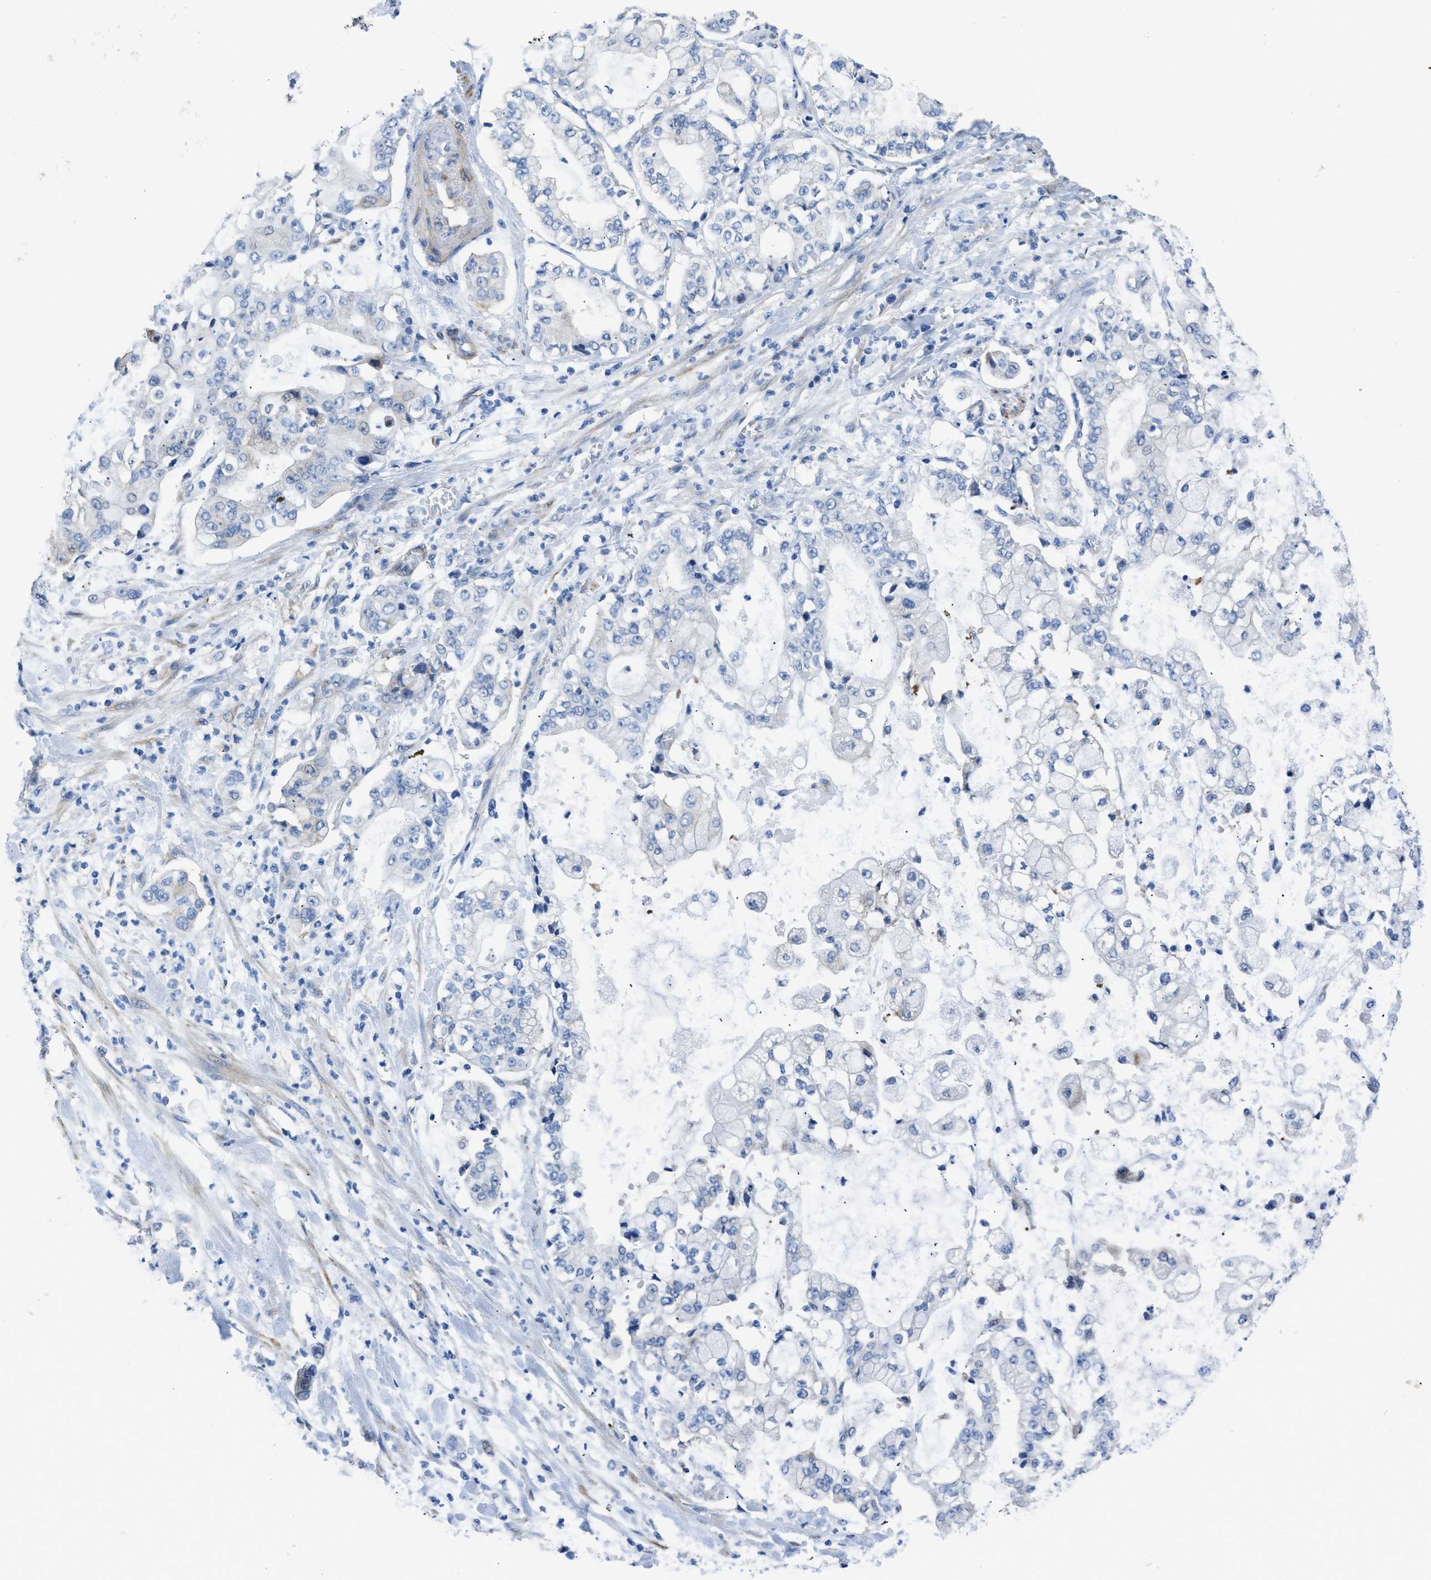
{"staining": {"intensity": "negative", "quantity": "none", "location": "none"}, "tissue": "stomach cancer", "cell_type": "Tumor cells", "image_type": "cancer", "snomed": [{"axis": "morphology", "description": "Adenocarcinoma, NOS"}, {"axis": "topography", "description": "Stomach"}], "caption": "An image of stomach adenocarcinoma stained for a protein reveals no brown staining in tumor cells. Brightfield microscopy of IHC stained with DAB (brown) and hematoxylin (blue), captured at high magnification.", "gene": "ZSWIM5", "patient": {"sex": "male", "age": 76}}